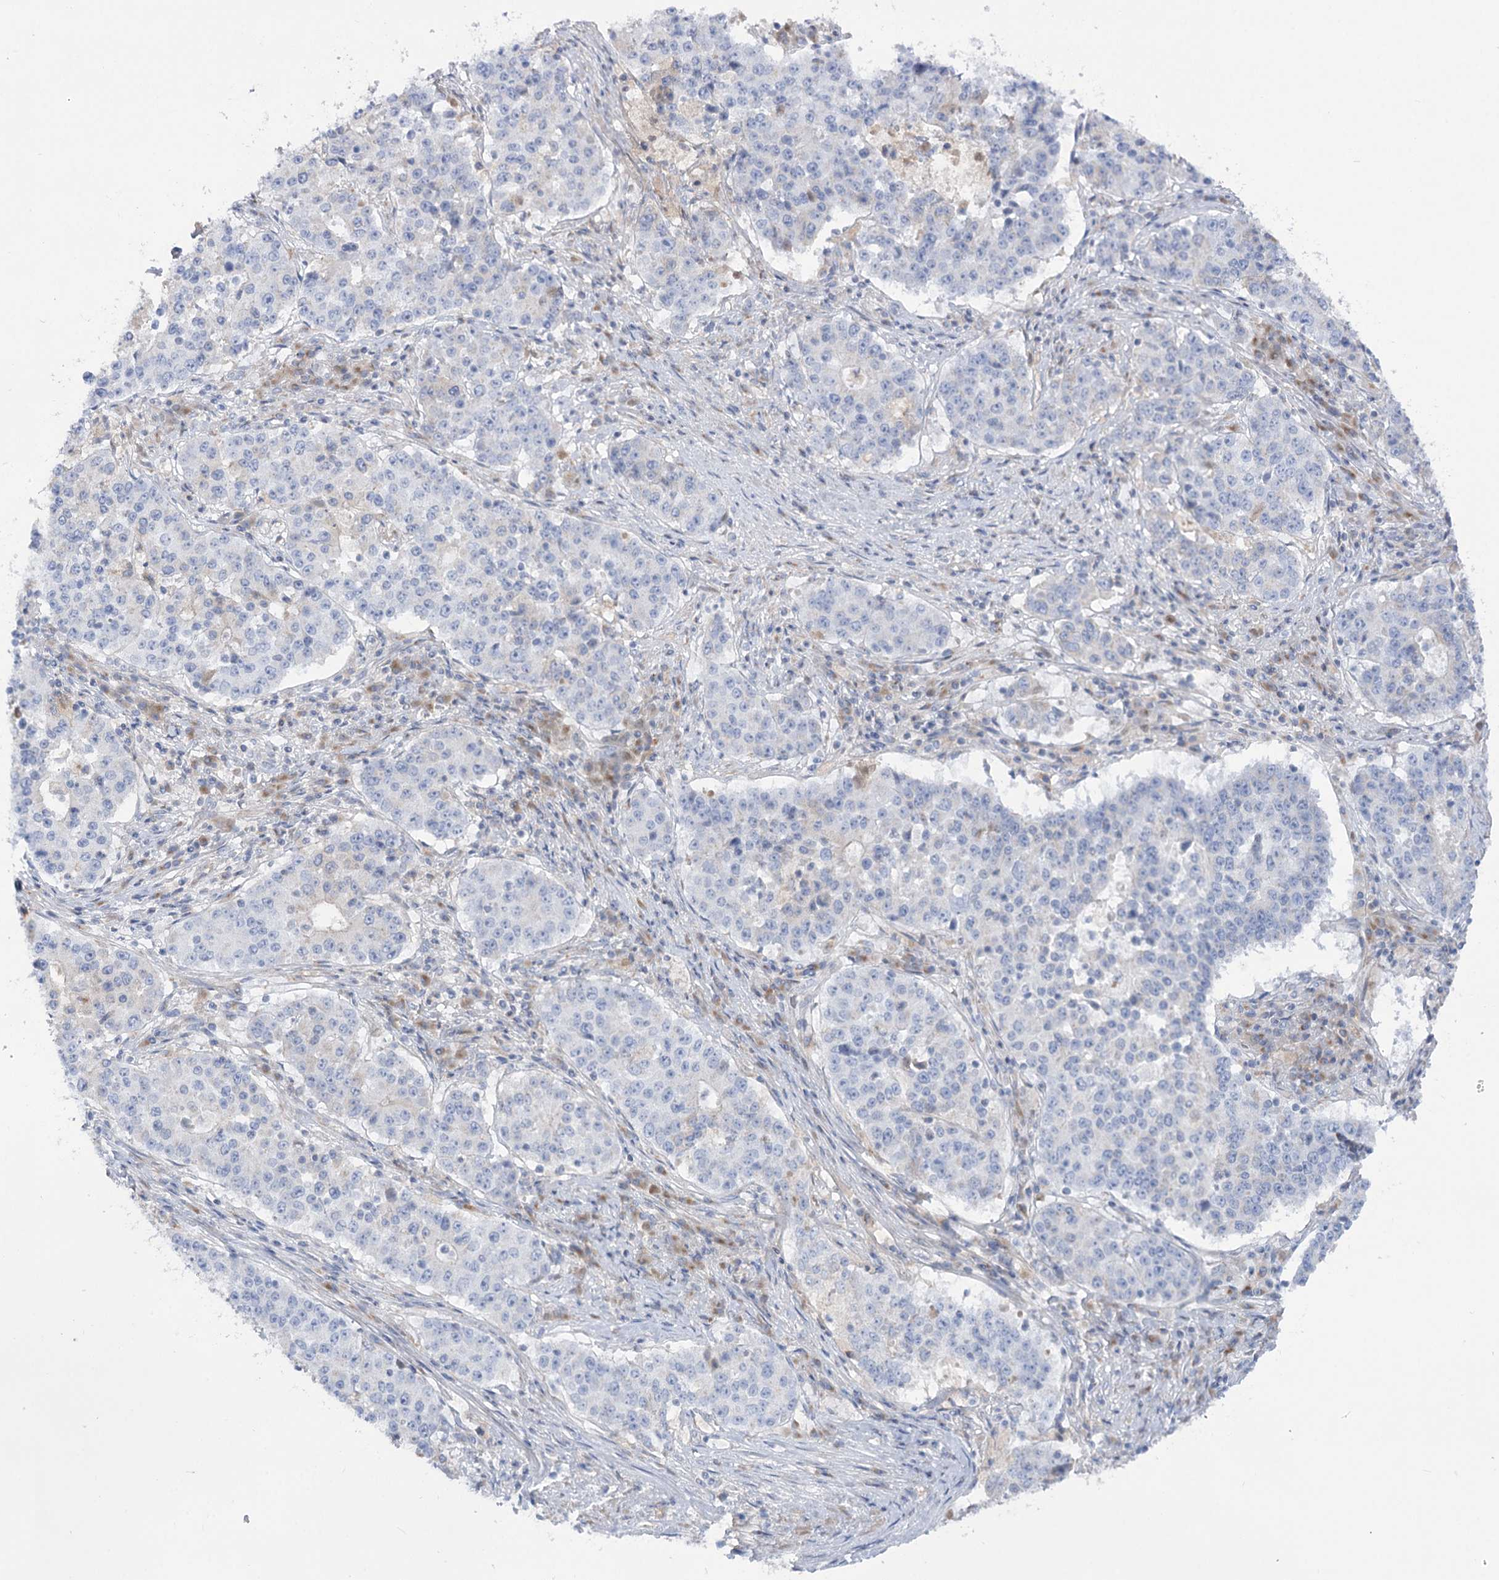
{"staining": {"intensity": "negative", "quantity": "none", "location": "none"}, "tissue": "stomach cancer", "cell_type": "Tumor cells", "image_type": "cancer", "snomed": [{"axis": "morphology", "description": "Adenocarcinoma, NOS"}, {"axis": "topography", "description": "Stomach"}], "caption": "IHC micrograph of neoplastic tissue: human adenocarcinoma (stomach) stained with DAB shows no significant protein staining in tumor cells.", "gene": "GBF1", "patient": {"sex": "male", "age": 59}}